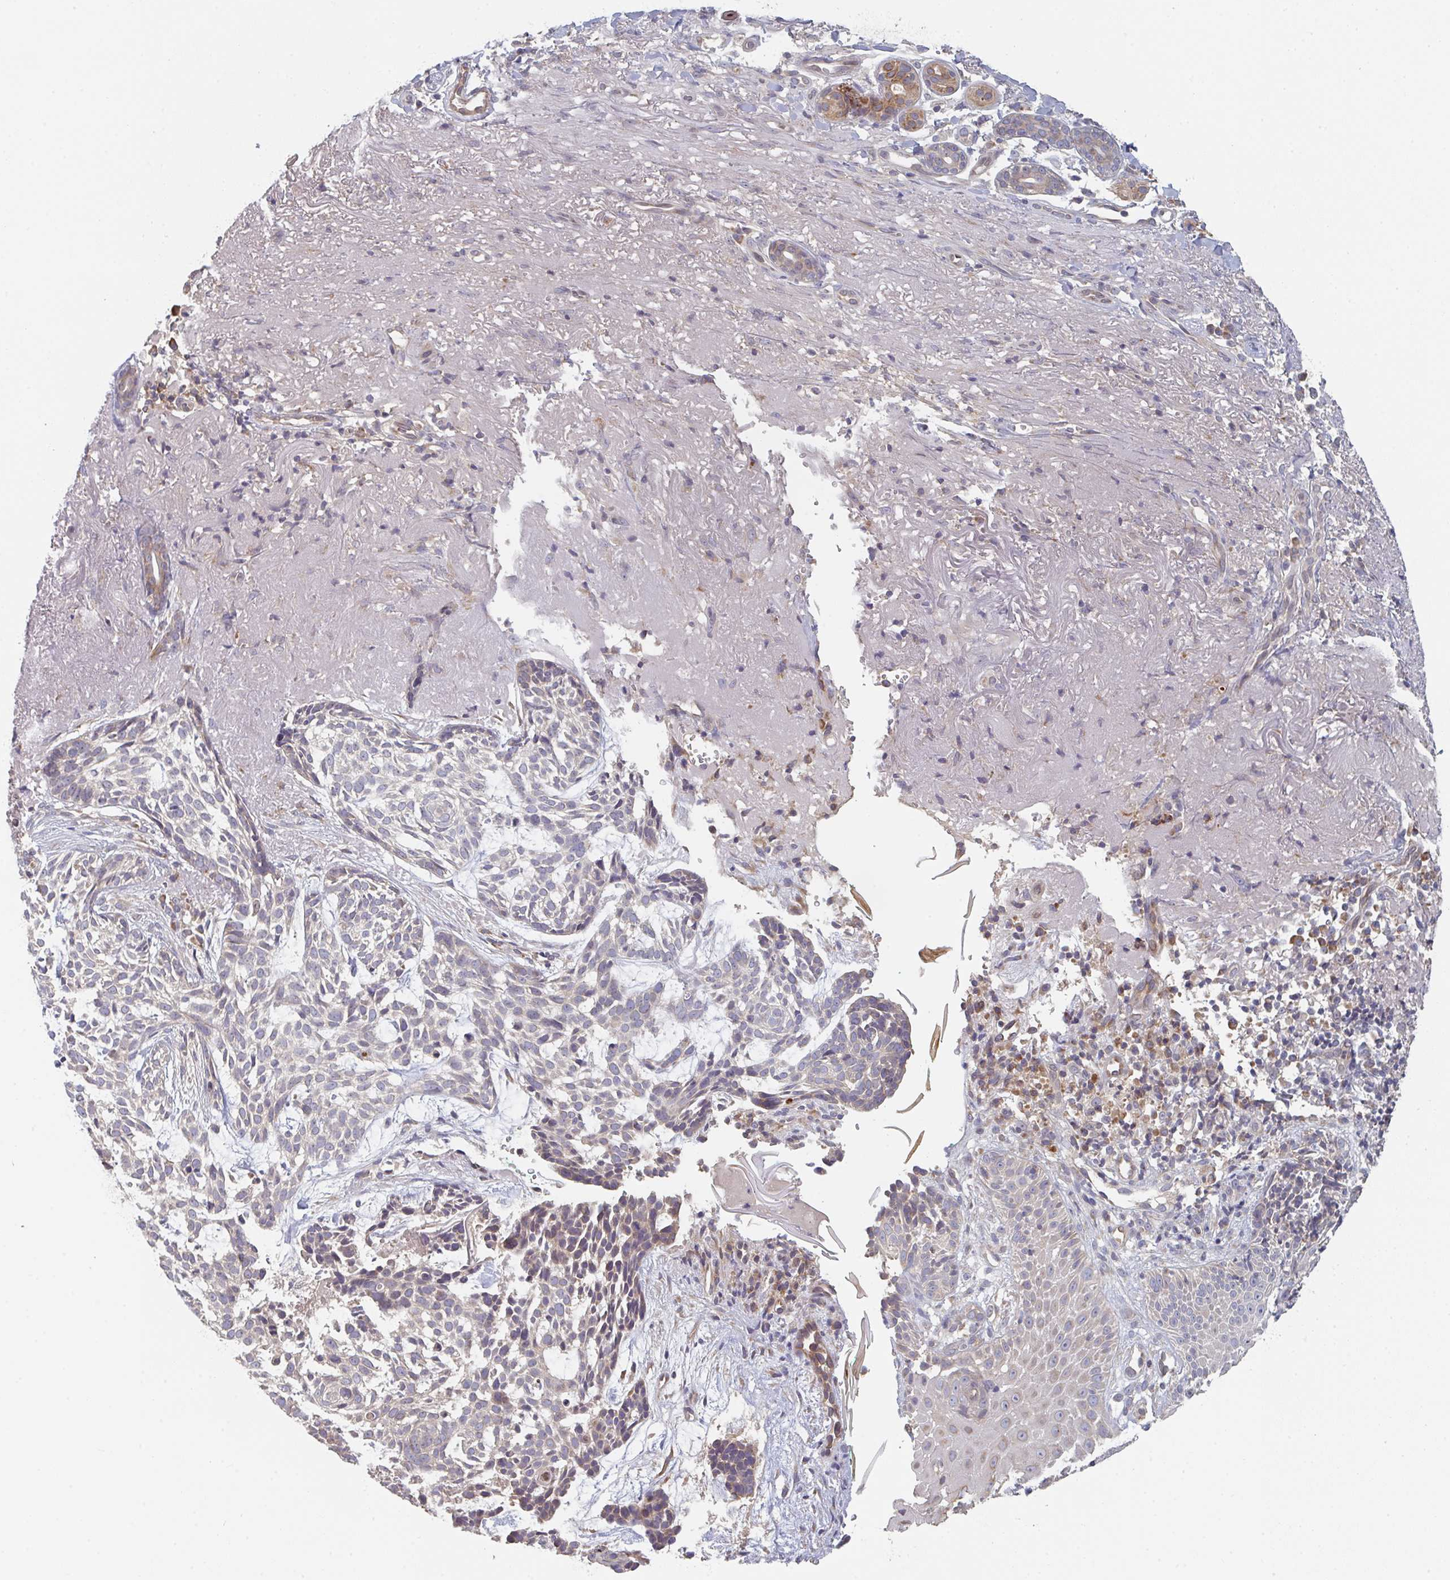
{"staining": {"intensity": "weak", "quantity": "<25%", "location": "cytoplasmic/membranous"}, "tissue": "skin cancer", "cell_type": "Tumor cells", "image_type": "cancer", "snomed": [{"axis": "morphology", "description": "Basal cell carcinoma"}, {"axis": "topography", "description": "Skin"}, {"axis": "topography", "description": "Skin of face"}], "caption": "Immunohistochemistry (IHC) of skin cancer reveals no staining in tumor cells.", "gene": "ELOVL1", "patient": {"sex": "female", "age": 80}}